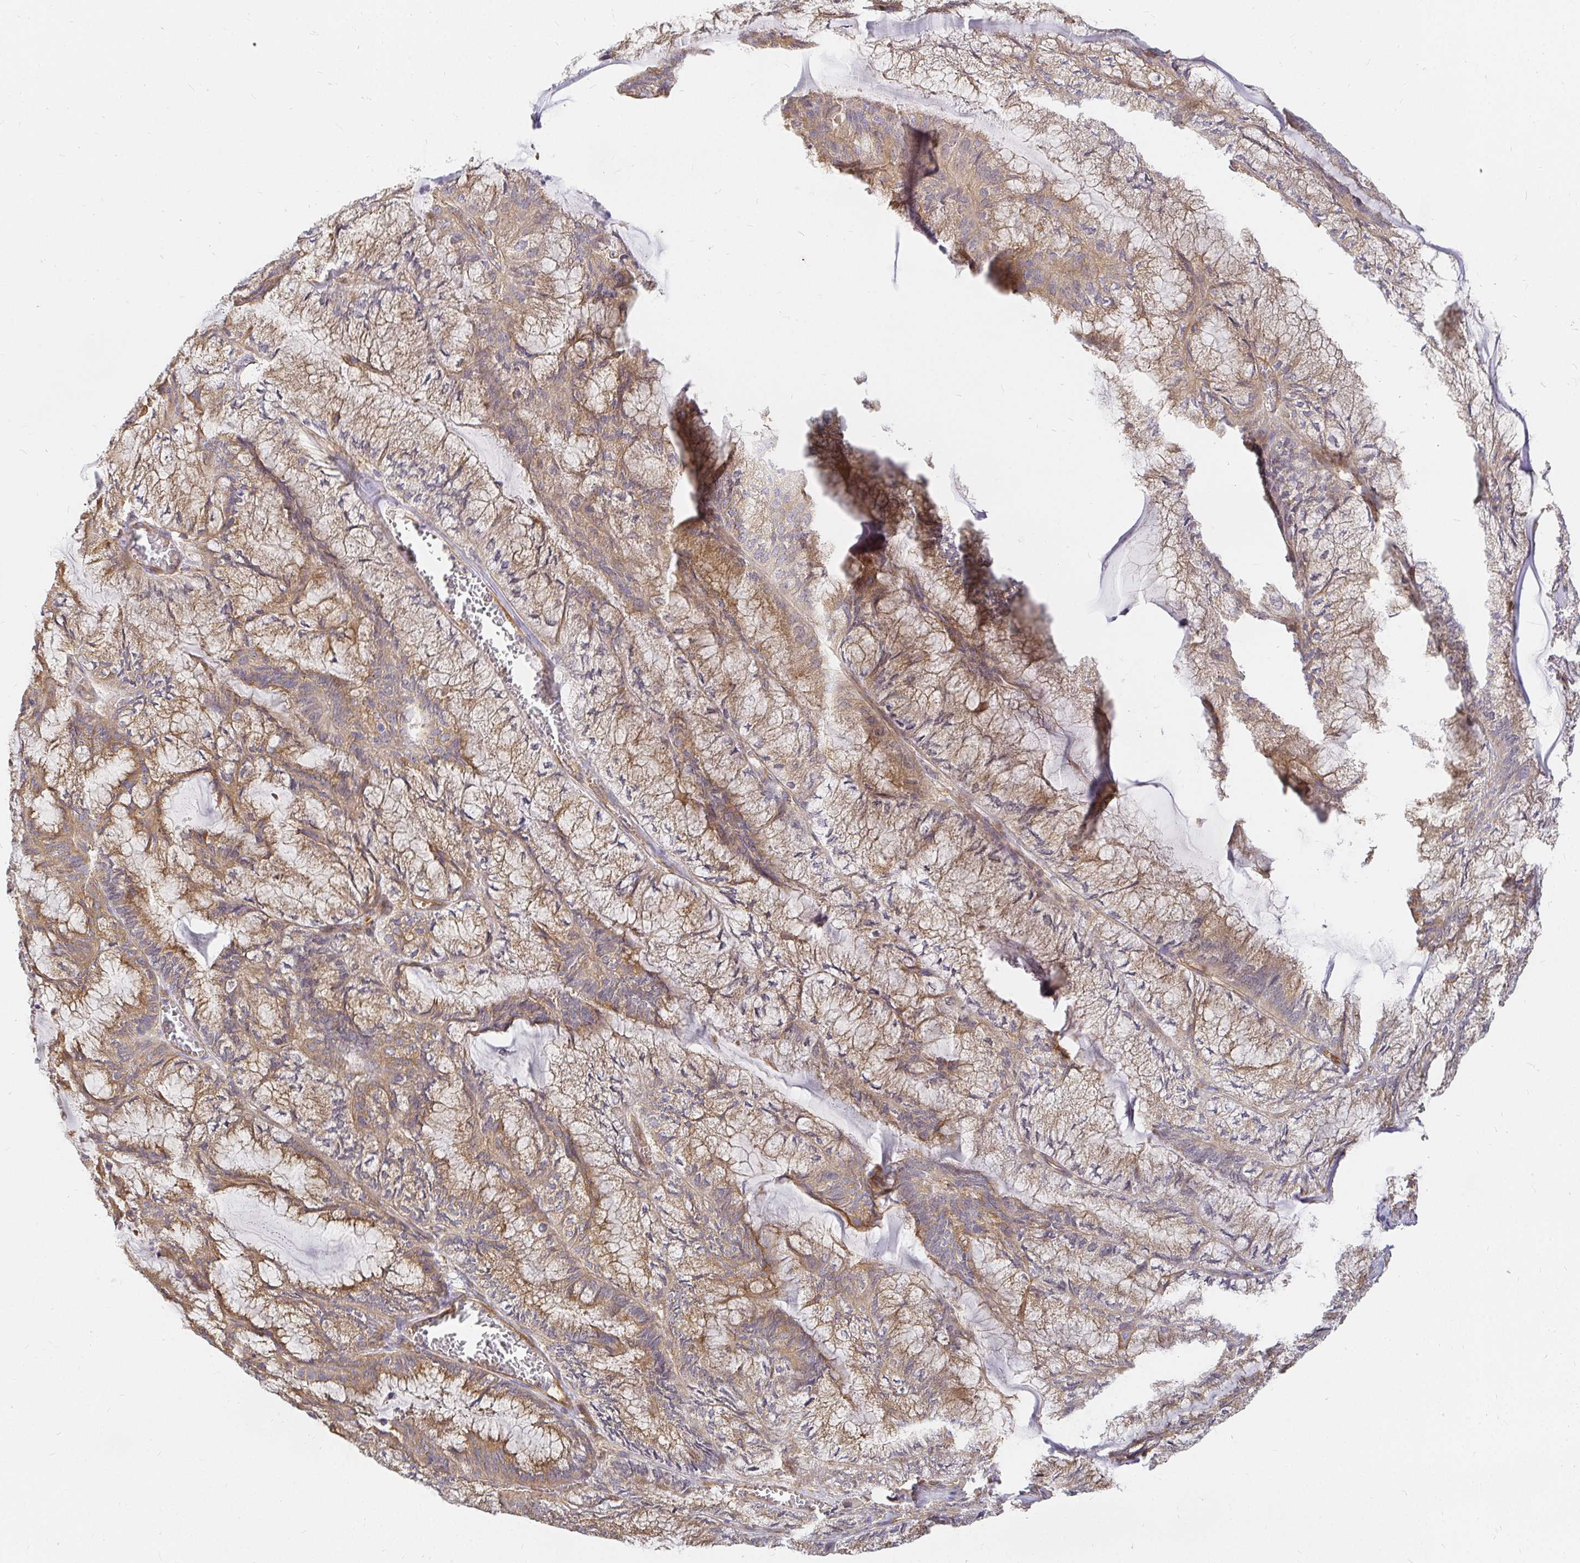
{"staining": {"intensity": "moderate", "quantity": "25%-75%", "location": "cytoplasmic/membranous"}, "tissue": "endometrial cancer", "cell_type": "Tumor cells", "image_type": "cancer", "snomed": [{"axis": "morphology", "description": "Carcinoma, NOS"}, {"axis": "topography", "description": "Endometrium"}], "caption": "This histopathology image displays carcinoma (endometrial) stained with immunohistochemistry to label a protein in brown. The cytoplasmic/membranous of tumor cells show moderate positivity for the protein. Nuclei are counter-stained blue.", "gene": "KIF5B", "patient": {"sex": "female", "age": 62}}